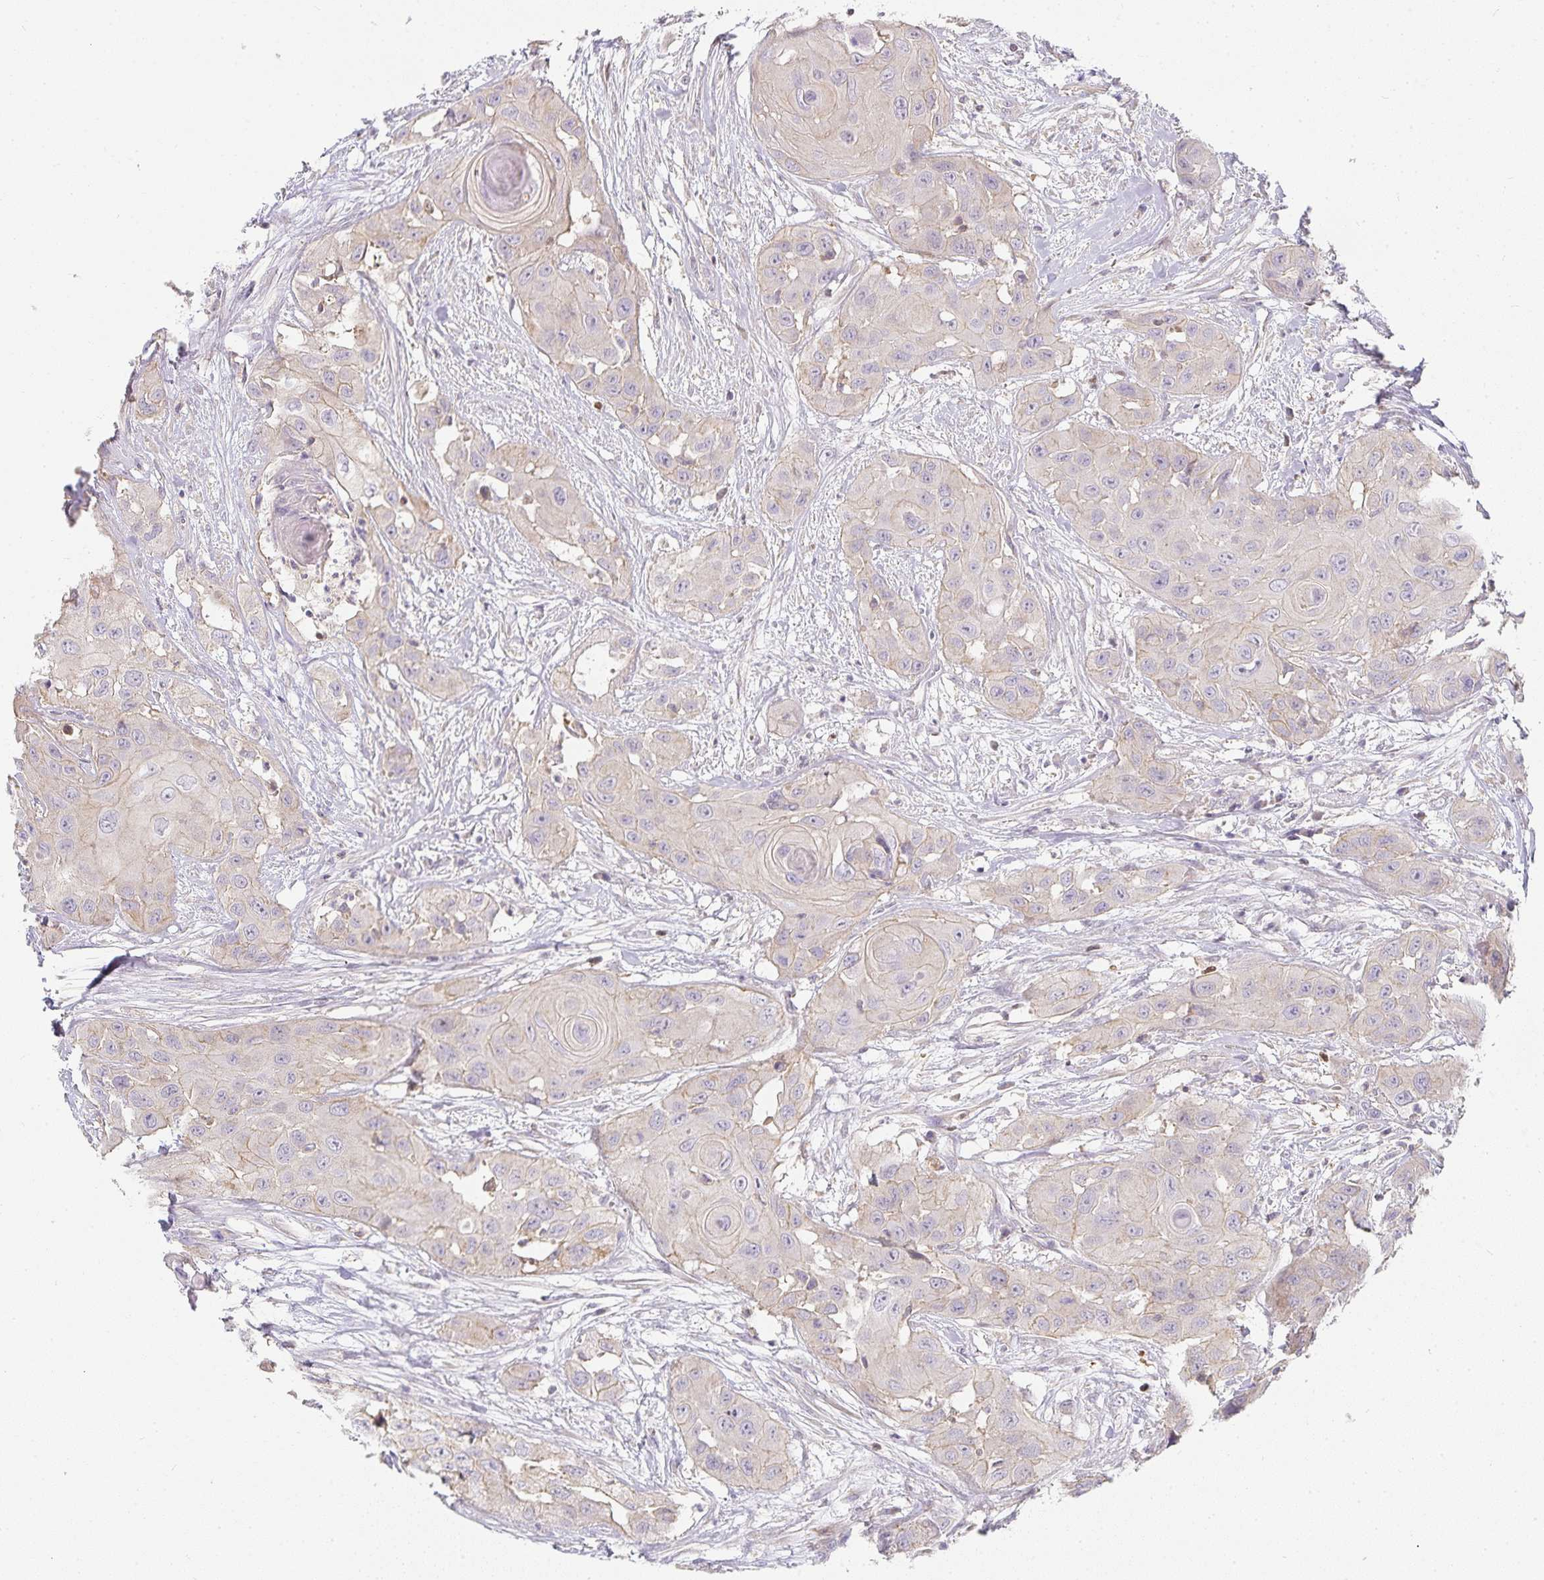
{"staining": {"intensity": "negative", "quantity": "none", "location": "none"}, "tissue": "head and neck cancer", "cell_type": "Tumor cells", "image_type": "cancer", "snomed": [{"axis": "morphology", "description": "Squamous cell carcinoma, NOS"}, {"axis": "topography", "description": "Head-Neck"}], "caption": "An immunohistochemistry micrograph of head and neck cancer is shown. There is no staining in tumor cells of head and neck cancer. (Stains: DAB immunohistochemistry (IHC) with hematoxylin counter stain, Microscopy: brightfield microscopy at high magnification).", "gene": "GATA3", "patient": {"sex": "male", "age": 83}}